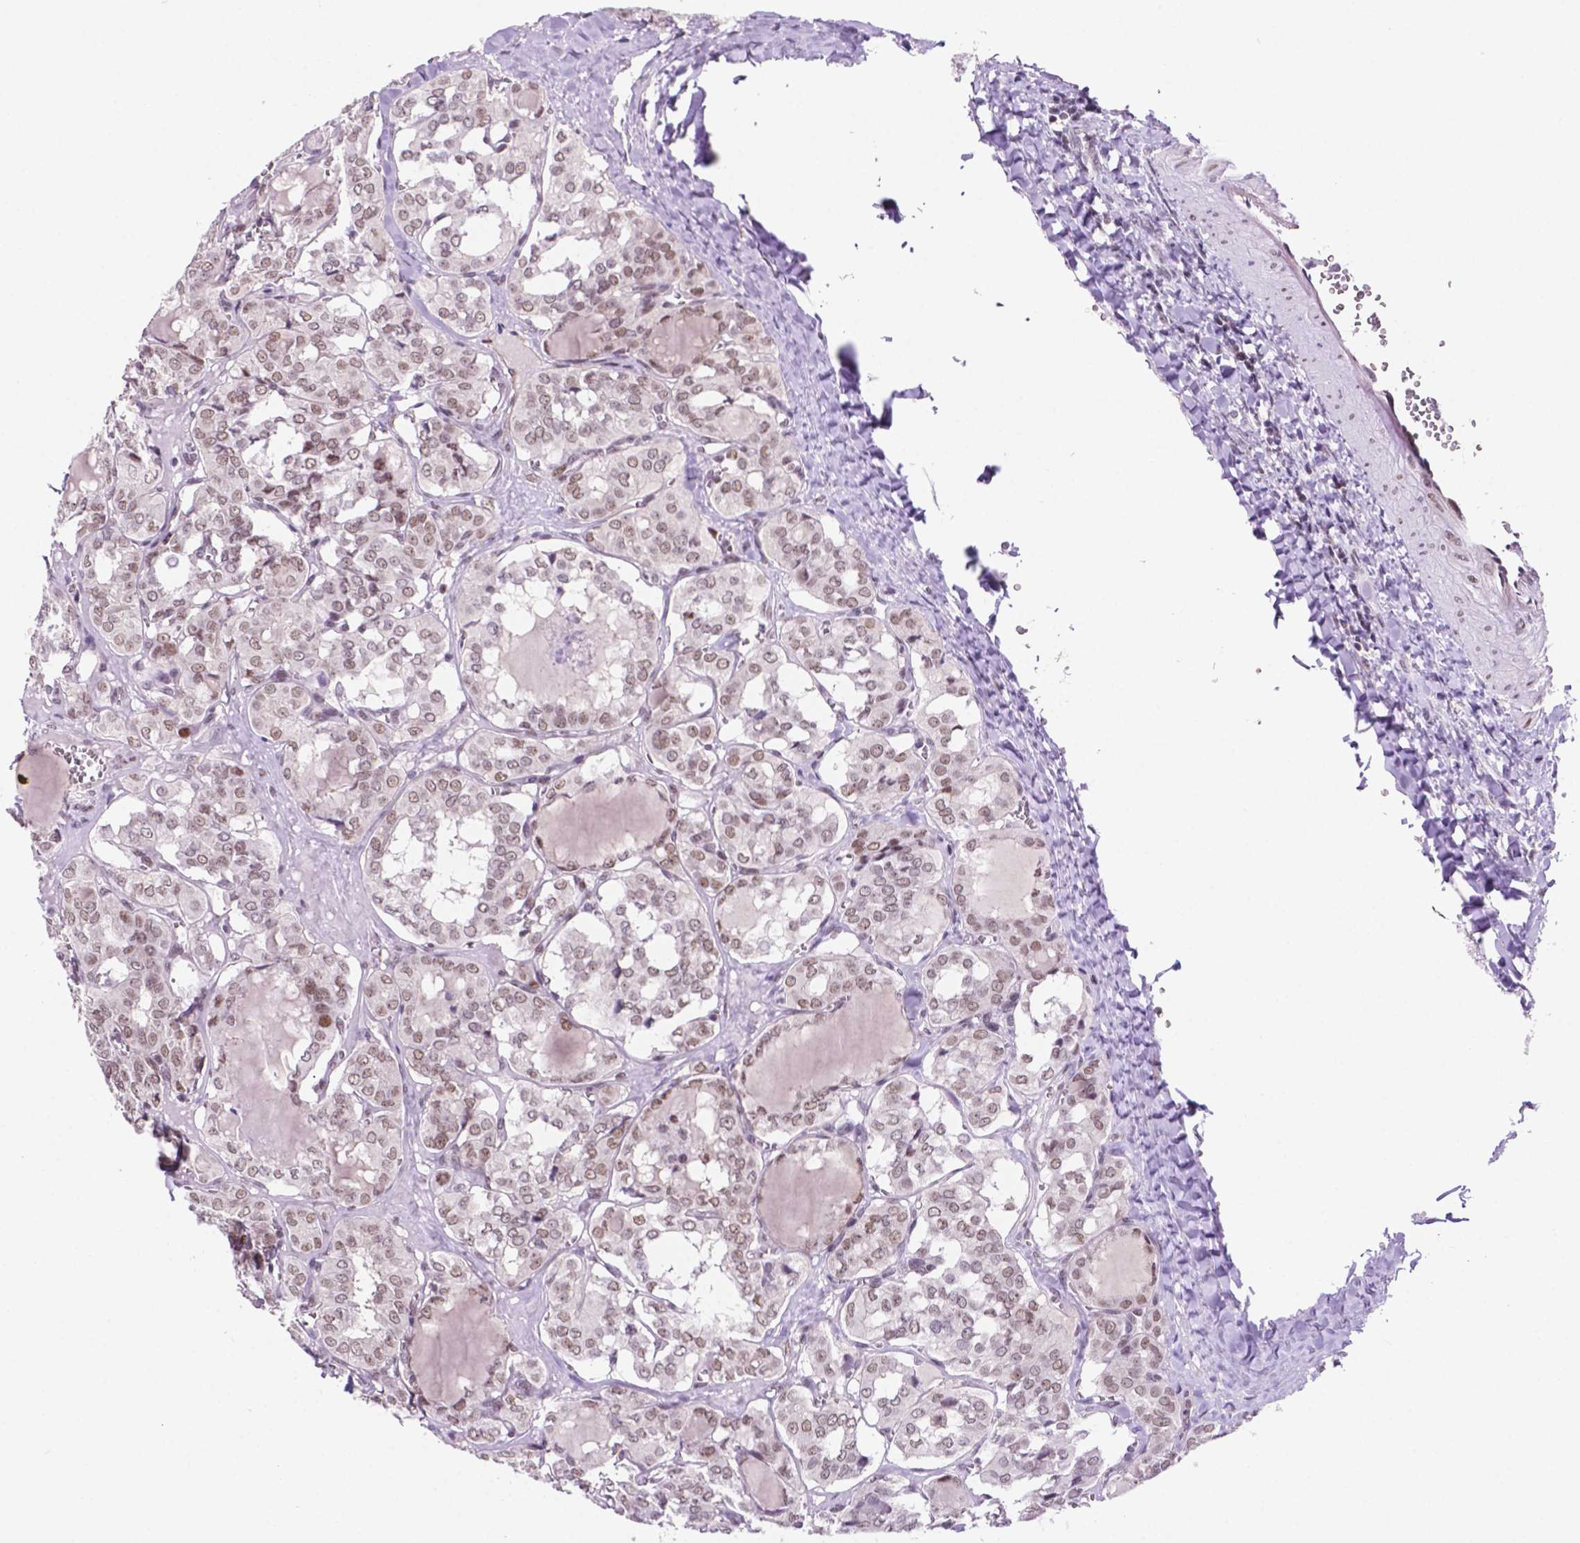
{"staining": {"intensity": "moderate", "quantity": ">75%", "location": "nuclear"}, "tissue": "thyroid cancer", "cell_type": "Tumor cells", "image_type": "cancer", "snomed": [{"axis": "morphology", "description": "Papillary adenocarcinoma, NOS"}, {"axis": "topography", "description": "Thyroid gland"}], "caption": "IHC of thyroid cancer demonstrates medium levels of moderate nuclear staining in about >75% of tumor cells.", "gene": "NCOR1", "patient": {"sex": "female", "age": 41}}